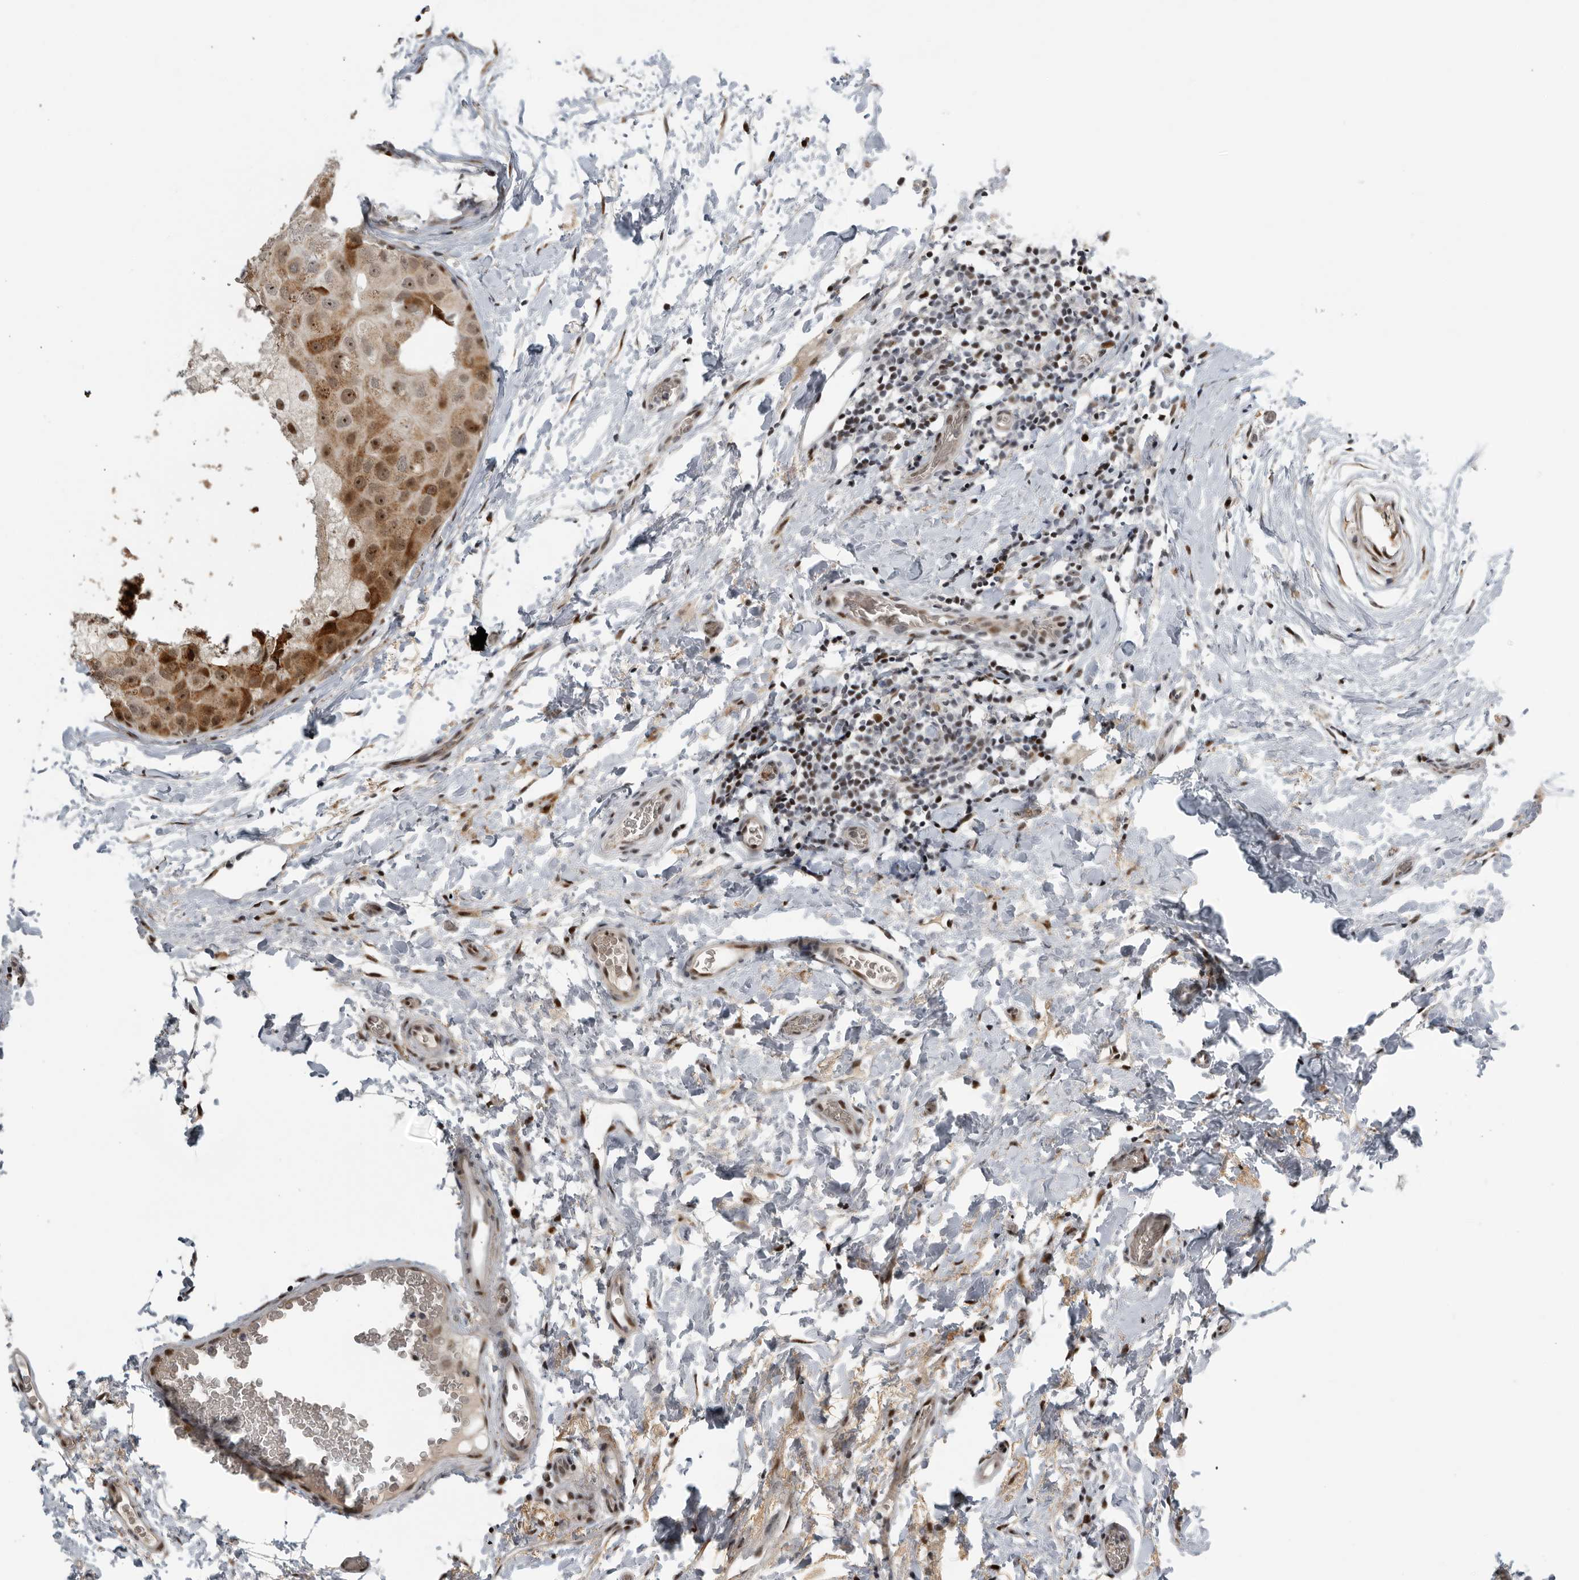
{"staining": {"intensity": "strong", "quantity": ">75%", "location": "cytoplasmic/membranous,nuclear"}, "tissue": "breast cancer", "cell_type": "Tumor cells", "image_type": "cancer", "snomed": [{"axis": "morphology", "description": "Duct carcinoma"}, {"axis": "topography", "description": "Breast"}], "caption": "Breast invasive ductal carcinoma stained for a protein exhibits strong cytoplasmic/membranous and nuclear positivity in tumor cells.", "gene": "PCMTD1", "patient": {"sex": "female", "age": 62}}